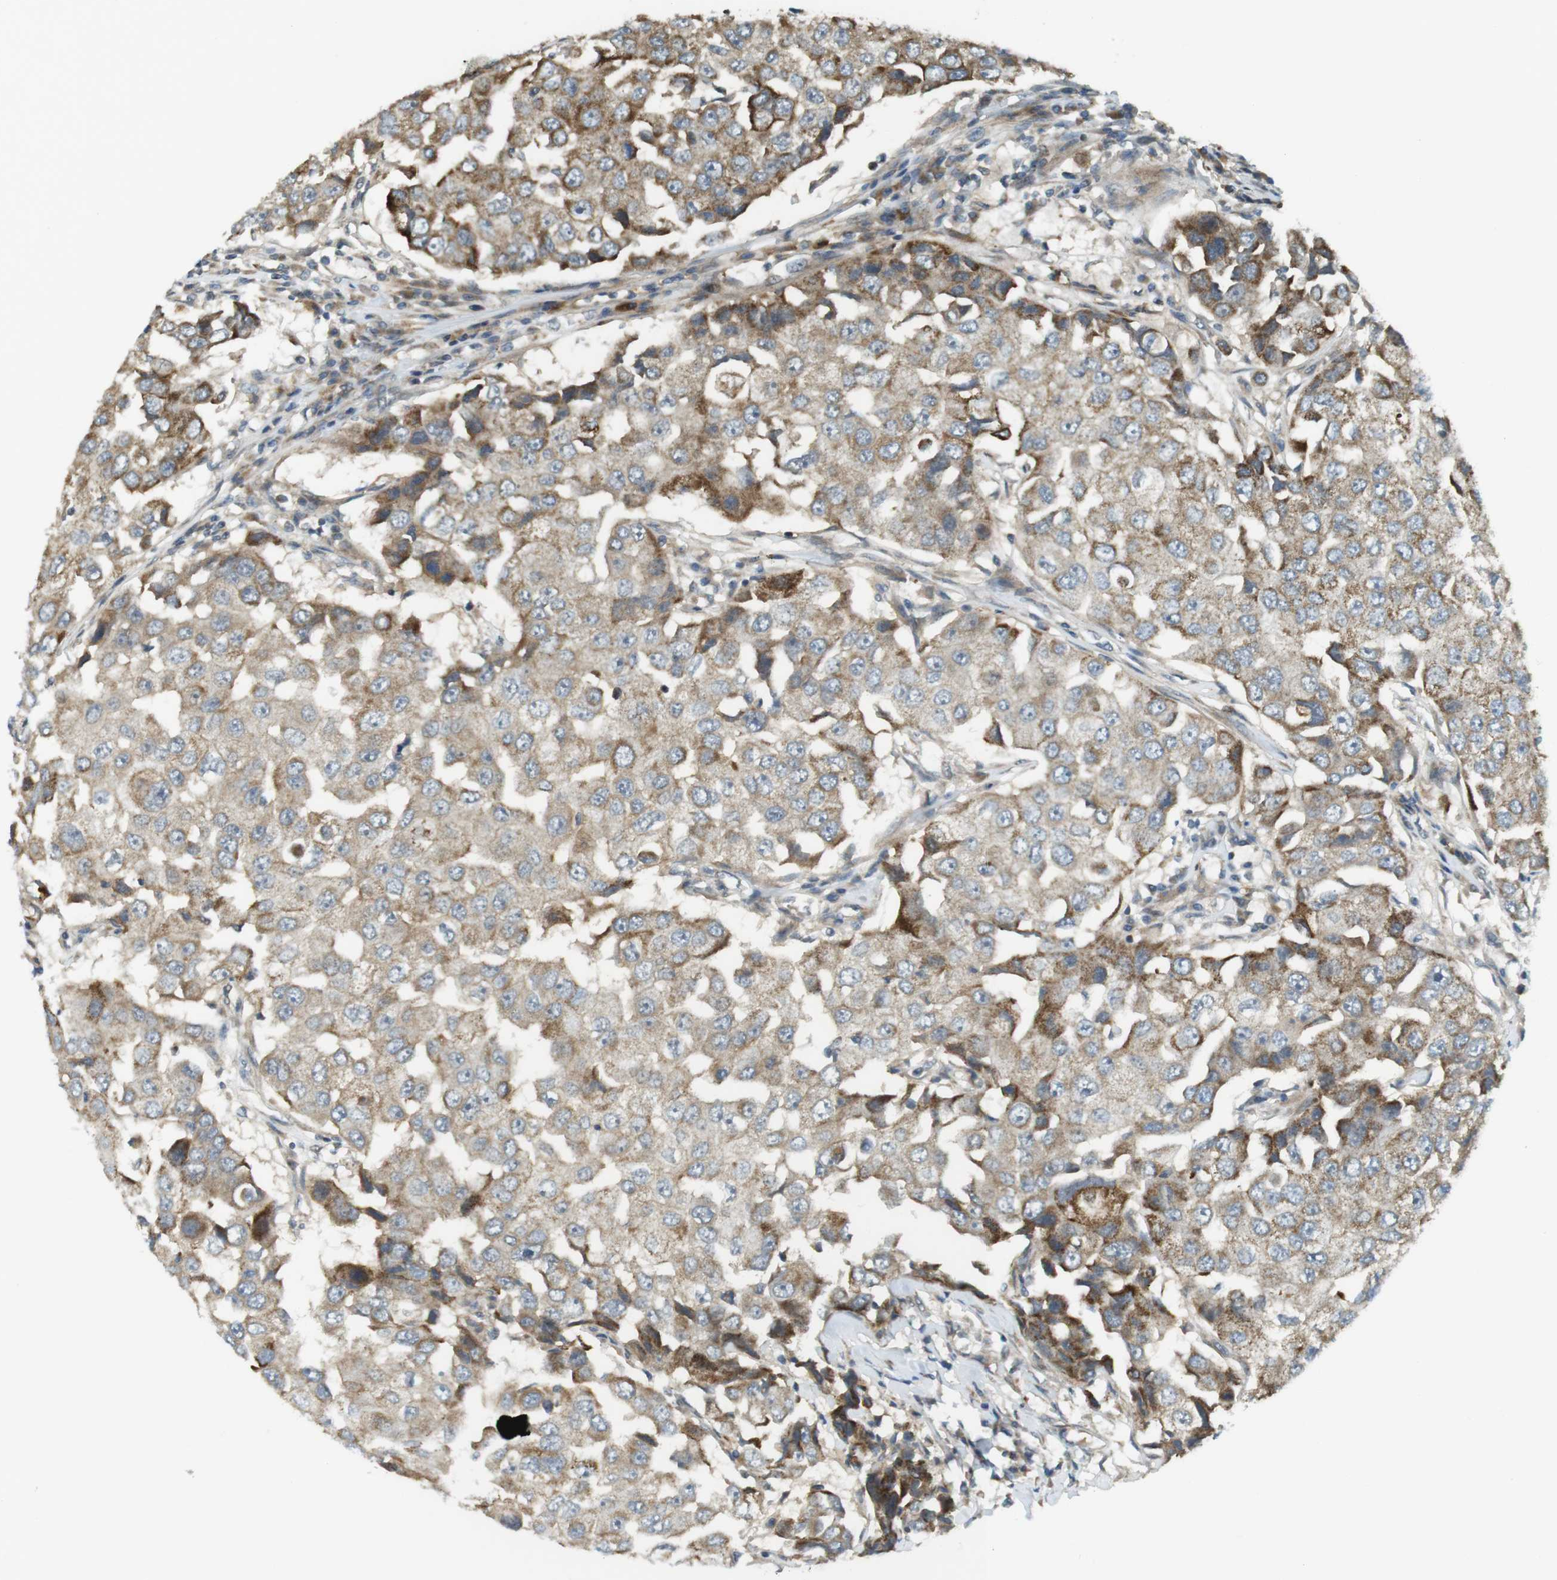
{"staining": {"intensity": "moderate", "quantity": ">75%", "location": "cytoplasmic/membranous"}, "tissue": "breast cancer", "cell_type": "Tumor cells", "image_type": "cancer", "snomed": [{"axis": "morphology", "description": "Duct carcinoma"}, {"axis": "topography", "description": "Breast"}], "caption": "Tumor cells demonstrate medium levels of moderate cytoplasmic/membranous staining in about >75% of cells in human breast cancer.", "gene": "IFFO2", "patient": {"sex": "female", "age": 27}}